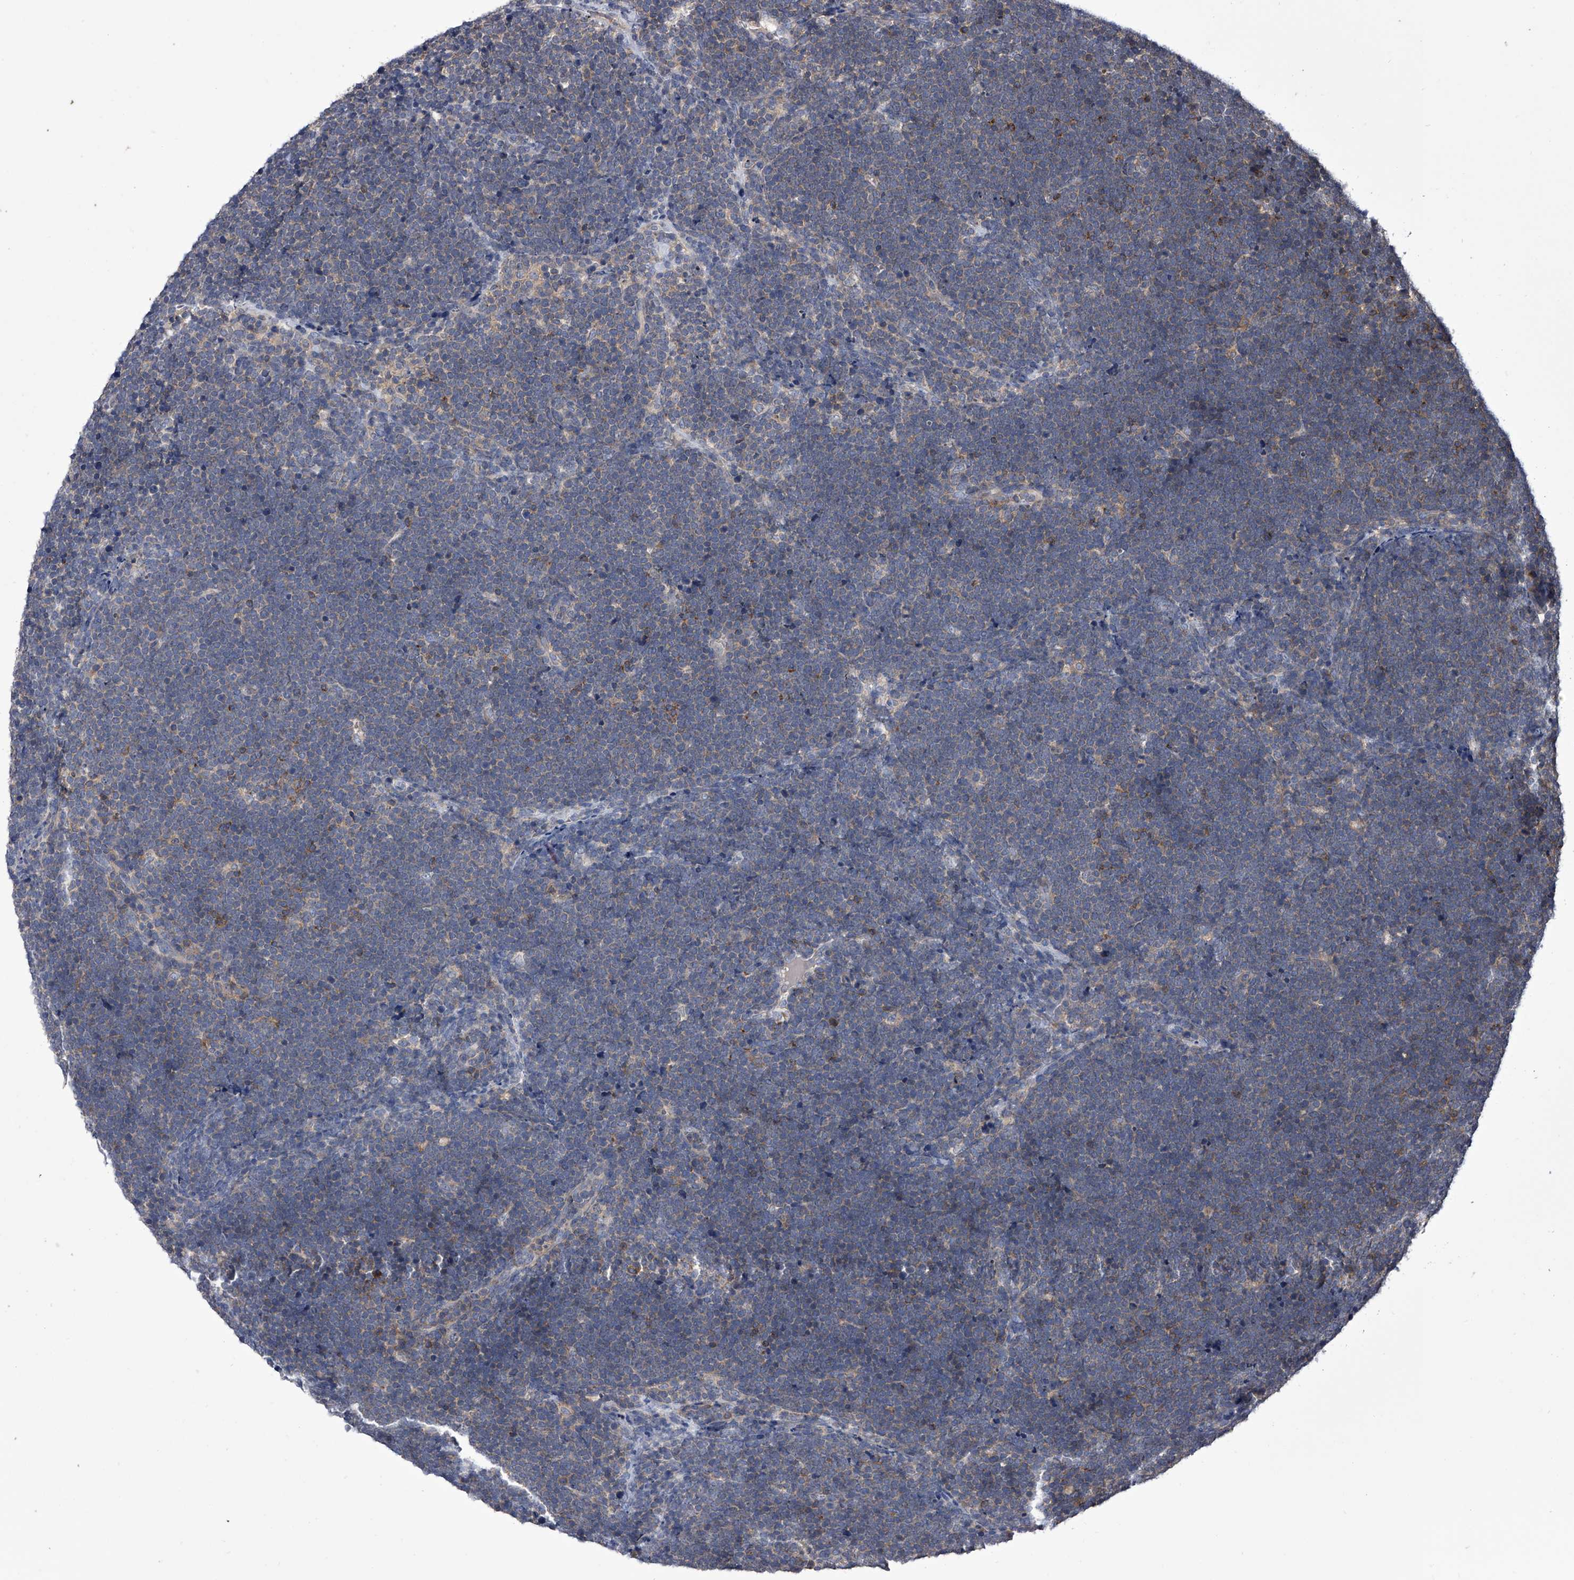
{"staining": {"intensity": "negative", "quantity": "none", "location": "none"}, "tissue": "lymphoma", "cell_type": "Tumor cells", "image_type": "cancer", "snomed": [{"axis": "morphology", "description": "Malignant lymphoma, non-Hodgkin's type, High grade"}, {"axis": "topography", "description": "Lymph node"}], "caption": "Micrograph shows no significant protein expression in tumor cells of malignant lymphoma, non-Hodgkin's type (high-grade). (DAB (3,3'-diaminobenzidine) immunohistochemistry with hematoxylin counter stain).", "gene": "PAN3", "patient": {"sex": "male", "age": 13}}